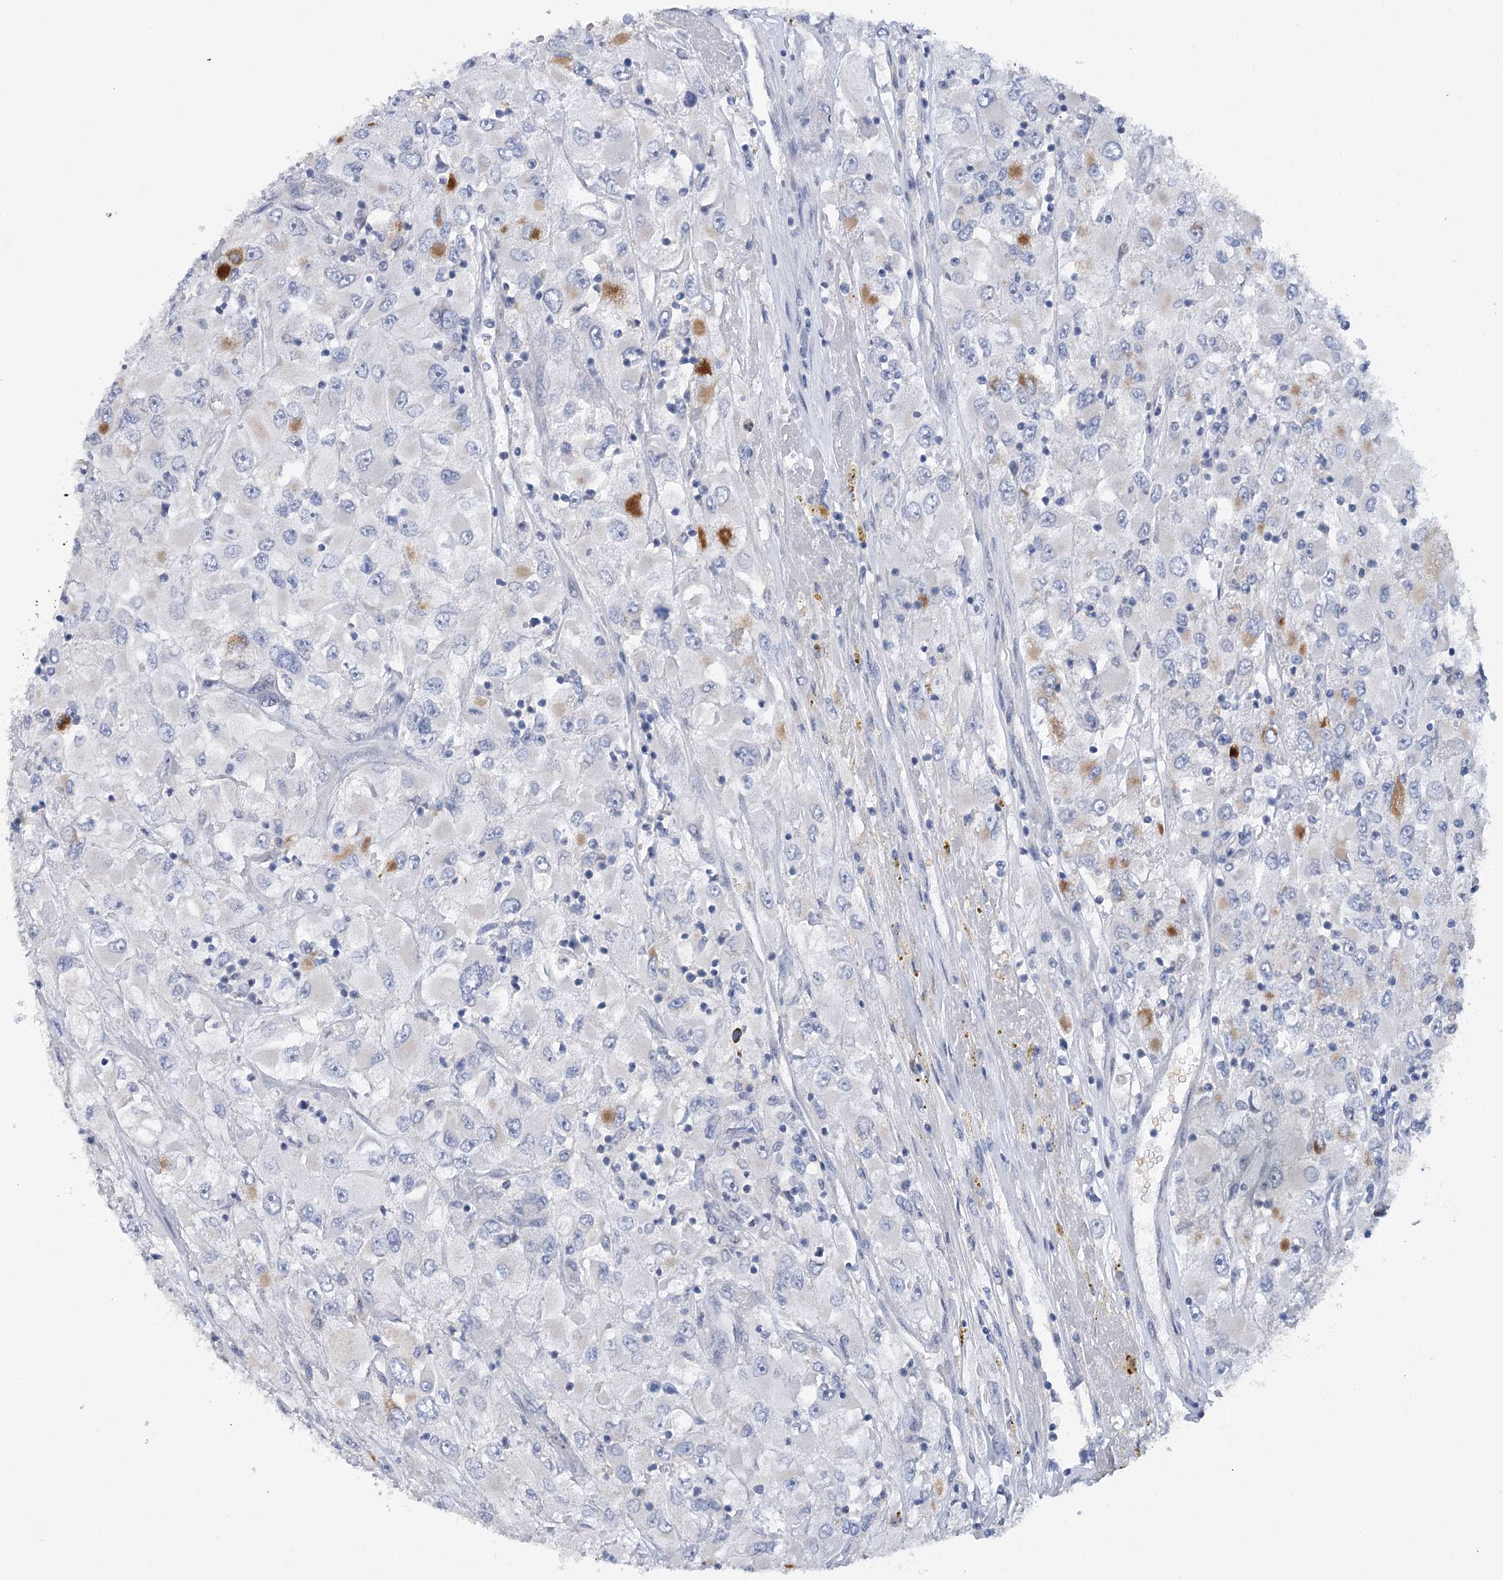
{"staining": {"intensity": "negative", "quantity": "none", "location": "none"}, "tissue": "renal cancer", "cell_type": "Tumor cells", "image_type": "cancer", "snomed": [{"axis": "morphology", "description": "Adenocarcinoma, NOS"}, {"axis": "topography", "description": "Kidney"}], "caption": "The micrograph demonstrates no staining of tumor cells in renal adenocarcinoma. (DAB (3,3'-diaminobenzidine) immunohistochemistry (IHC), high magnification).", "gene": "DCUN1D1", "patient": {"sex": "female", "age": 52}}